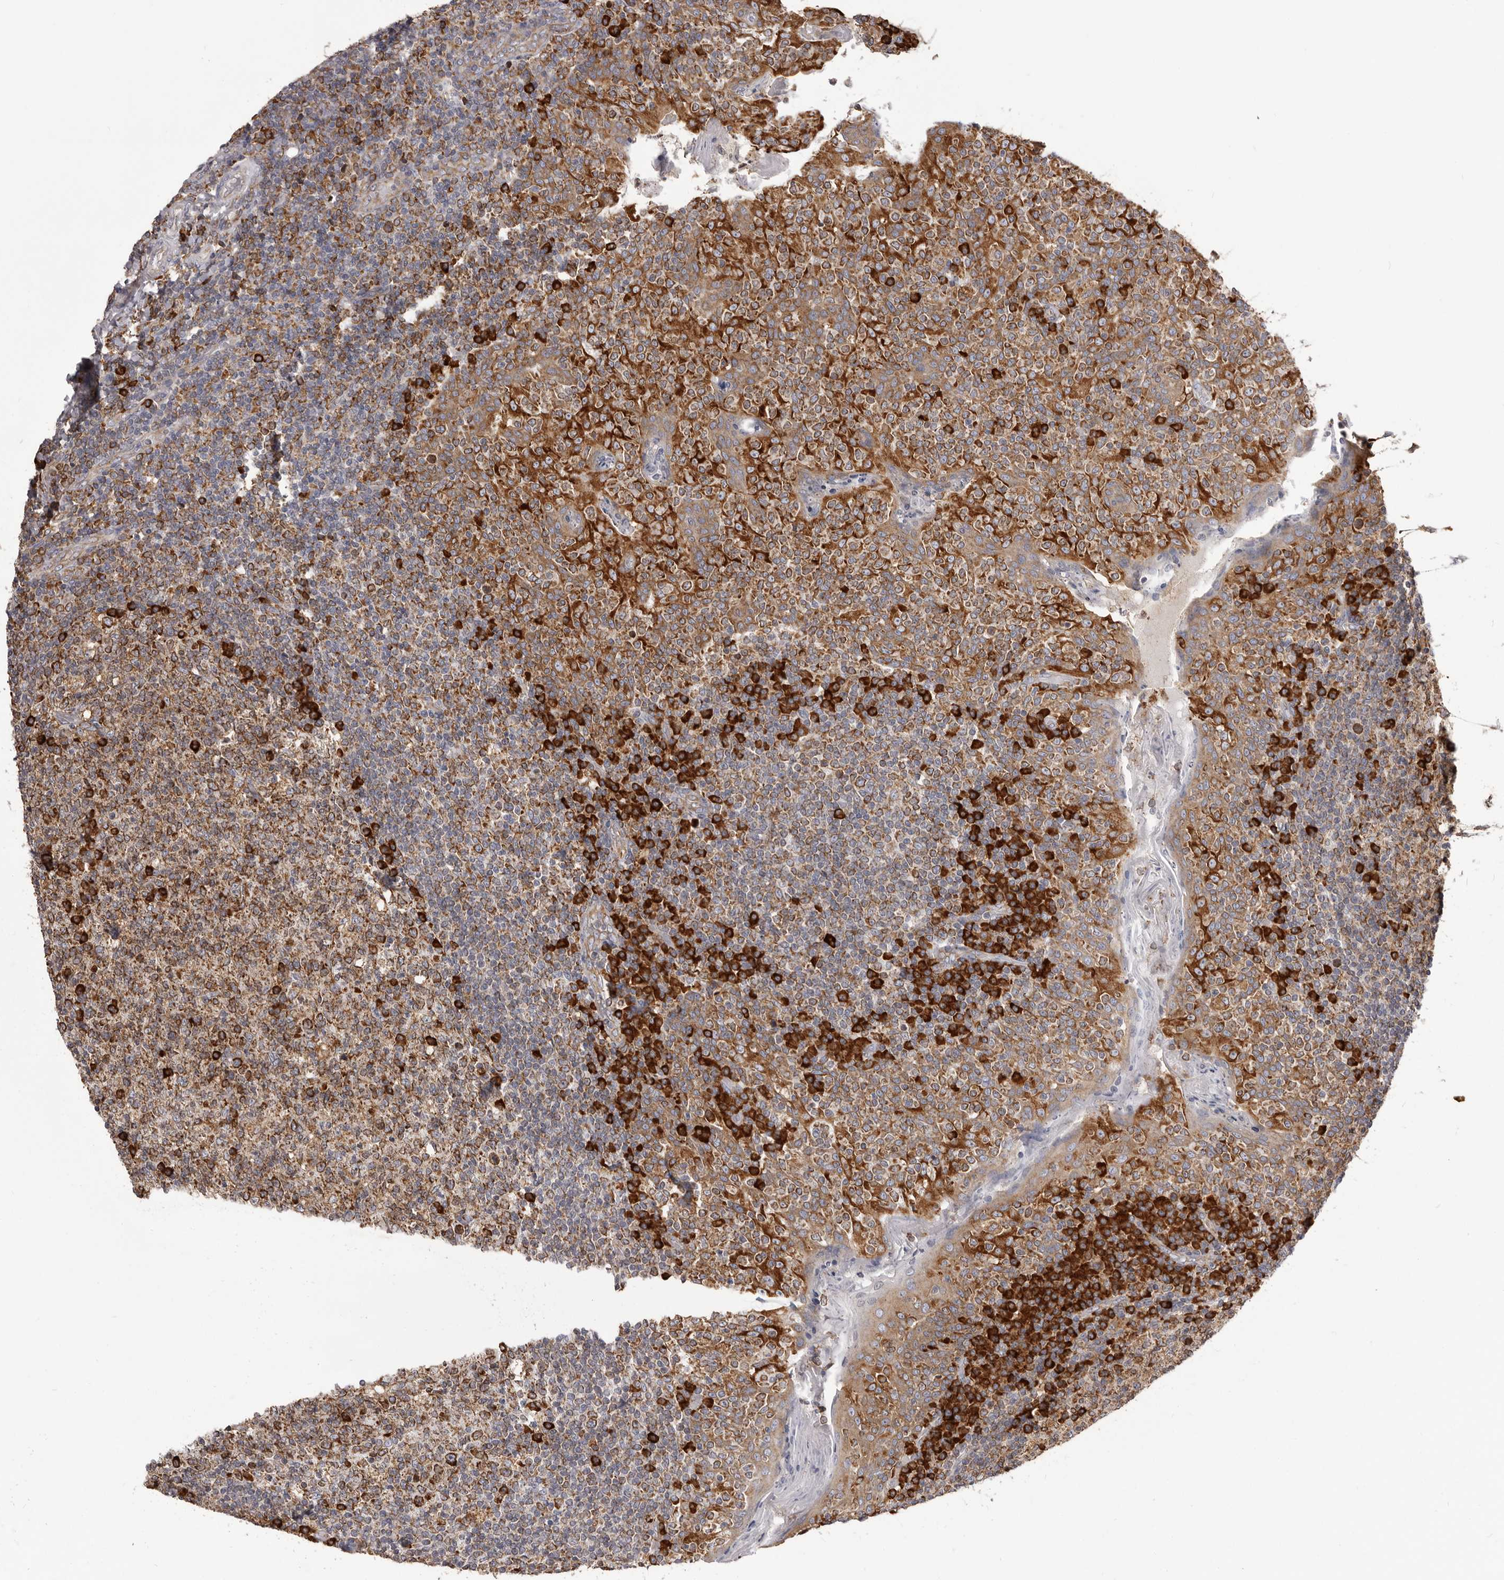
{"staining": {"intensity": "moderate", "quantity": ">75%", "location": "cytoplasmic/membranous"}, "tissue": "tonsil", "cell_type": "Germinal center cells", "image_type": "normal", "snomed": [{"axis": "morphology", "description": "Normal tissue, NOS"}, {"axis": "topography", "description": "Tonsil"}], "caption": "Immunohistochemical staining of normal tonsil demonstrates >75% levels of moderate cytoplasmic/membranous protein expression in about >75% of germinal center cells. The protein is shown in brown color, while the nuclei are stained blue.", "gene": "QRSL1", "patient": {"sex": "female", "age": 19}}